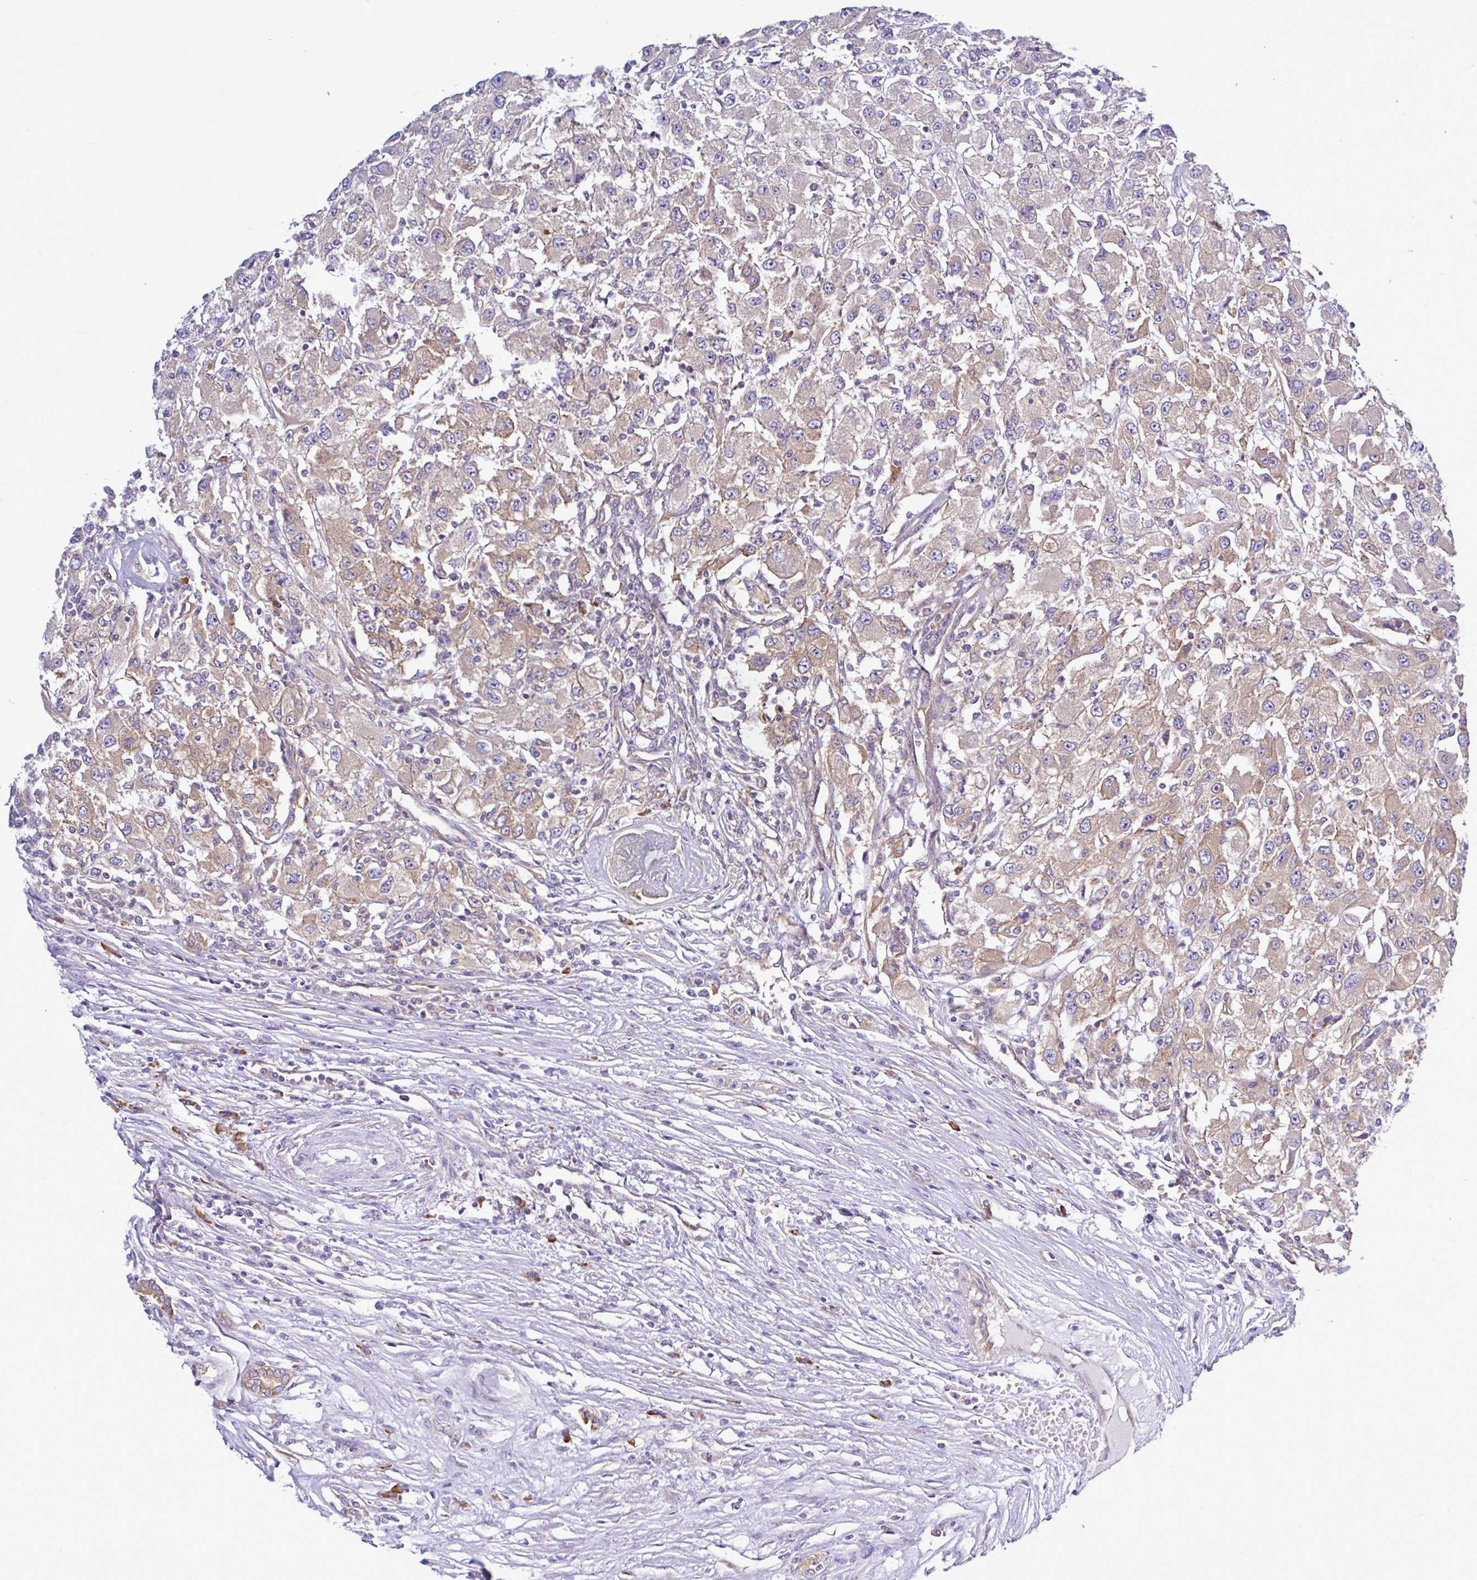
{"staining": {"intensity": "weak", "quantity": "25%-75%", "location": "cytoplasmic/membranous"}, "tissue": "renal cancer", "cell_type": "Tumor cells", "image_type": "cancer", "snomed": [{"axis": "morphology", "description": "Adenocarcinoma, NOS"}, {"axis": "topography", "description": "Kidney"}], "caption": "This photomicrograph reveals immunohistochemistry staining of human adenocarcinoma (renal), with low weak cytoplasmic/membranous positivity in about 25%-75% of tumor cells.", "gene": "LARS1", "patient": {"sex": "female", "age": 67}}